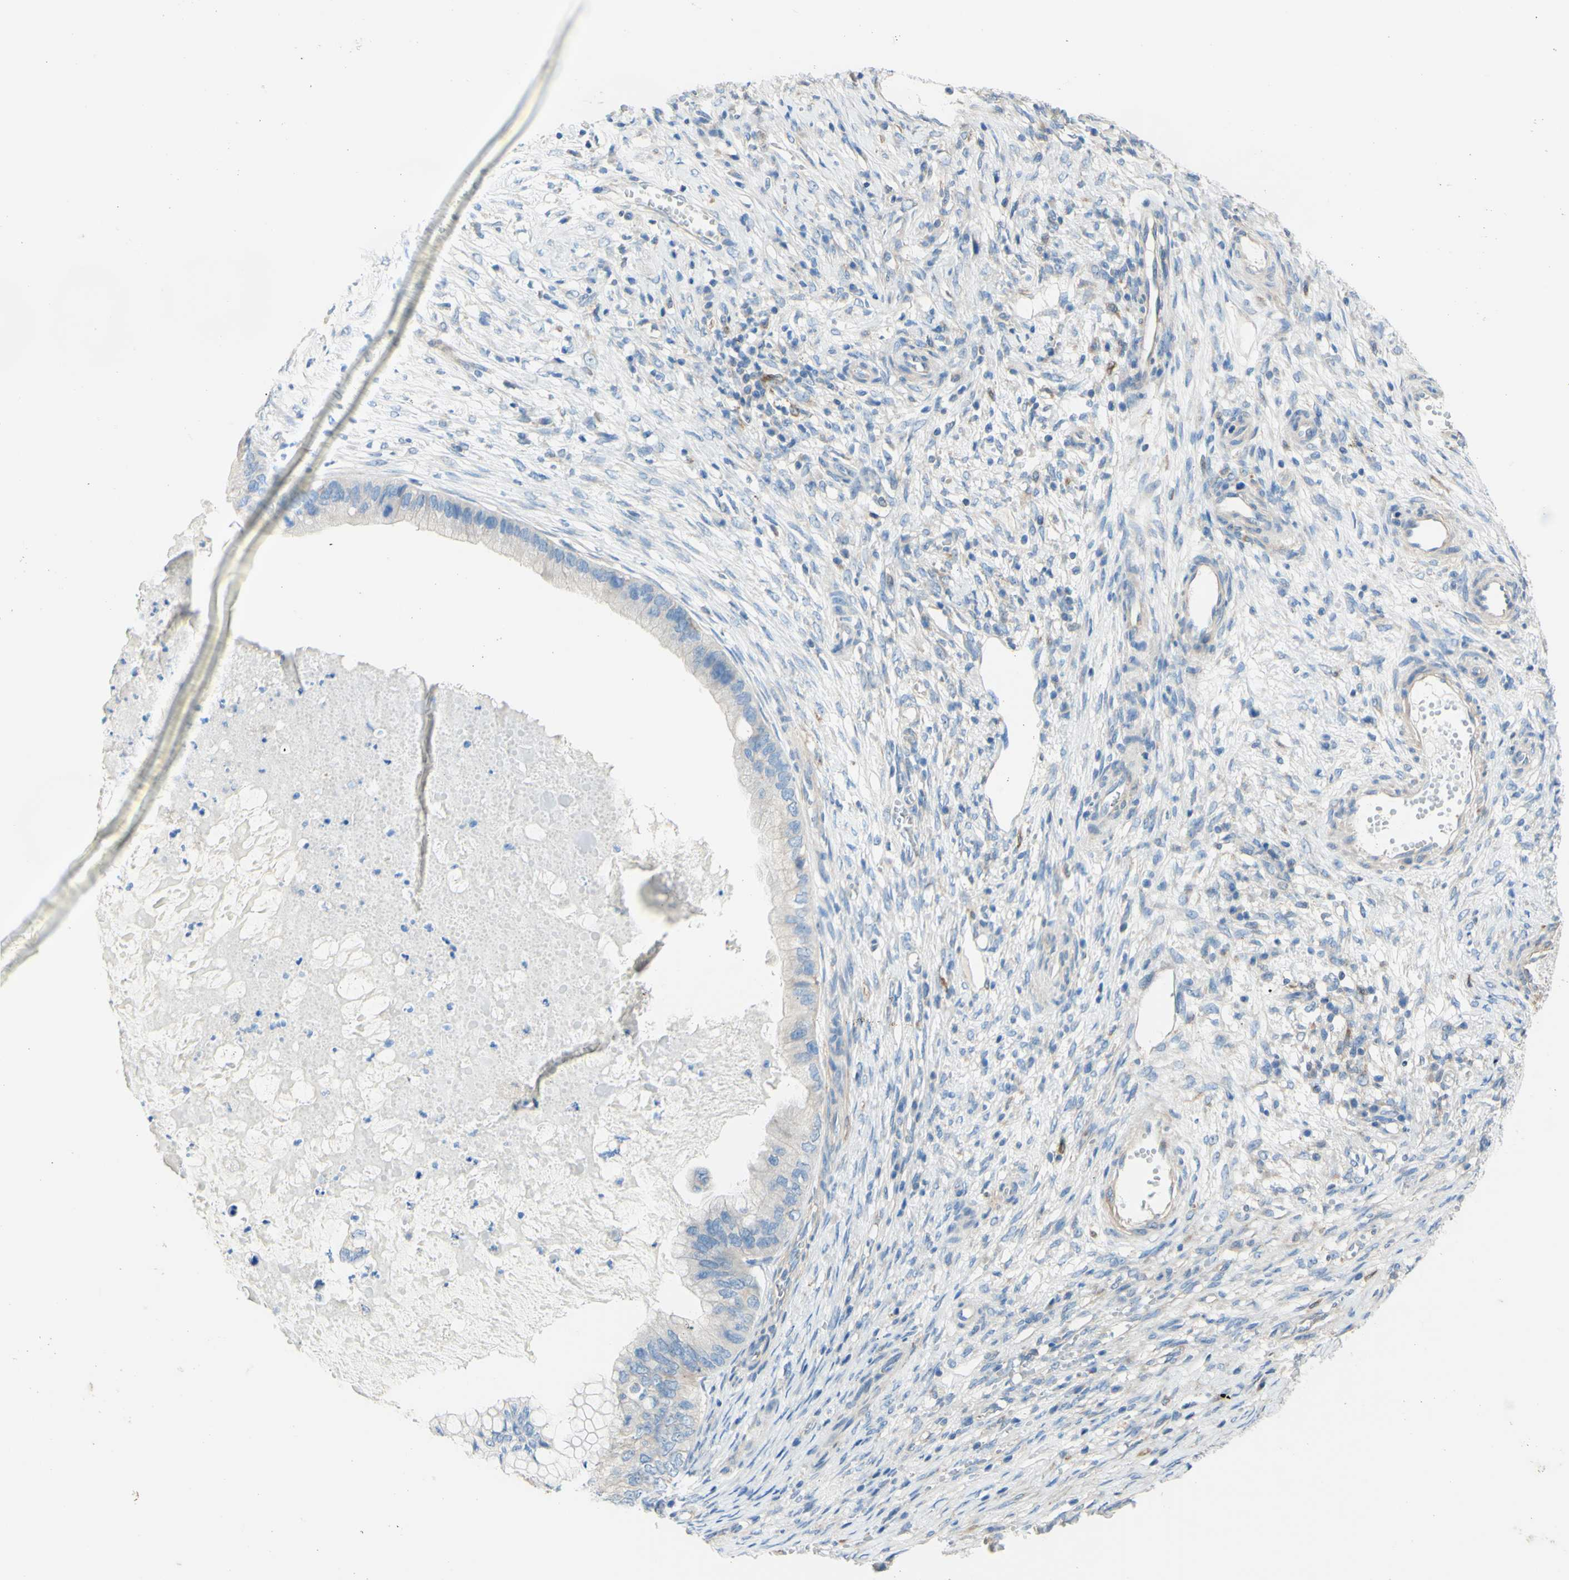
{"staining": {"intensity": "weak", "quantity": "<25%", "location": "cytoplasmic/membranous"}, "tissue": "ovarian cancer", "cell_type": "Tumor cells", "image_type": "cancer", "snomed": [{"axis": "morphology", "description": "Cystadenocarcinoma, mucinous, NOS"}, {"axis": "topography", "description": "Ovary"}], "caption": "An immunohistochemistry histopathology image of ovarian mucinous cystadenocarcinoma is shown. There is no staining in tumor cells of ovarian mucinous cystadenocarcinoma.", "gene": "RETREG2", "patient": {"sex": "female", "age": 80}}